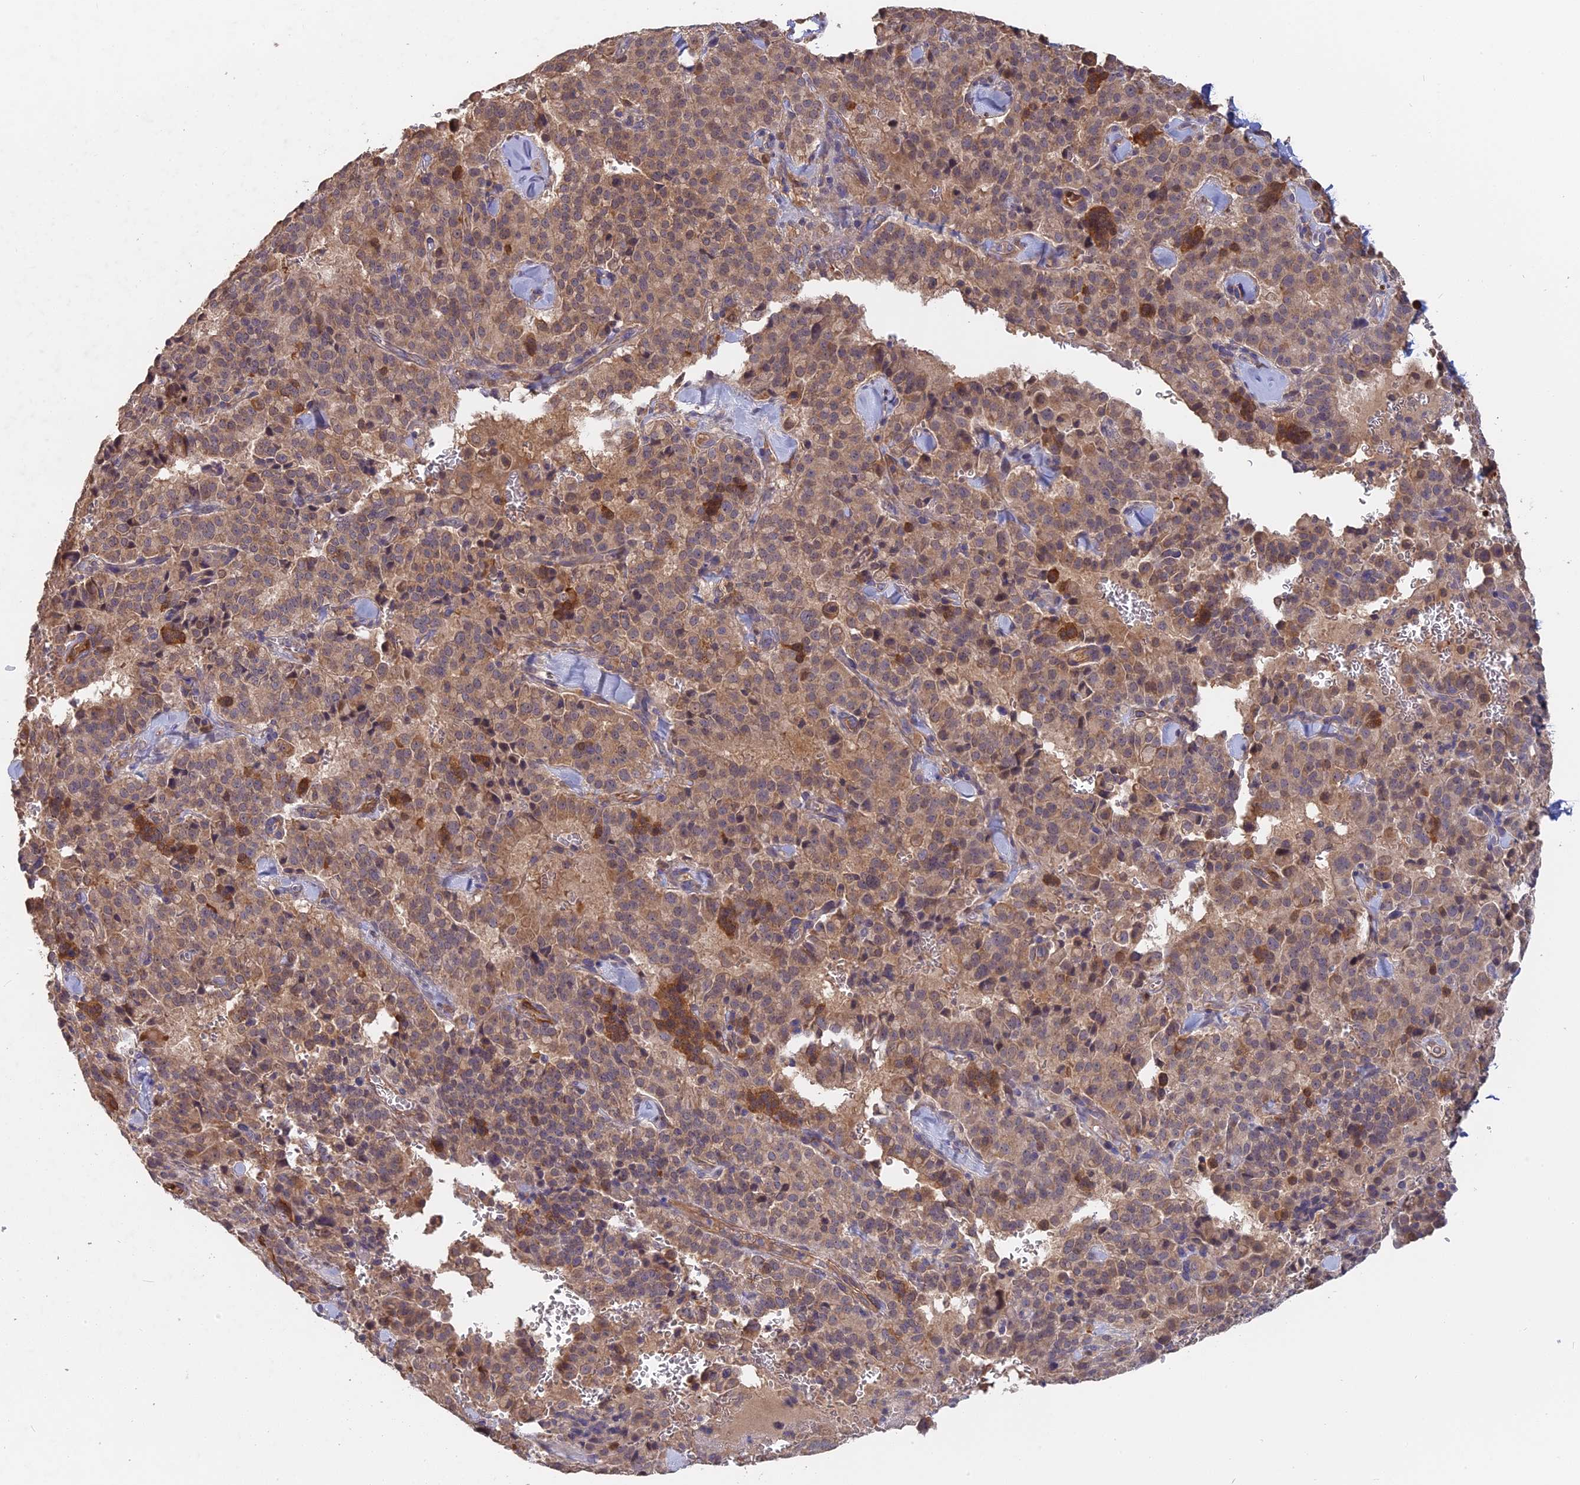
{"staining": {"intensity": "moderate", "quantity": ">75%", "location": "cytoplasmic/membranous"}, "tissue": "pancreatic cancer", "cell_type": "Tumor cells", "image_type": "cancer", "snomed": [{"axis": "morphology", "description": "Adenocarcinoma, NOS"}, {"axis": "topography", "description": "Pancreas"}], "caption": "Immunohistochemical staining of human pancreatic cancer shows moderate cytoplasmic/membranous protein staining in approximately >75% of tumor cells.", "gene": "SAC3D1", "patient": {"sex": "male", "age": 65}}